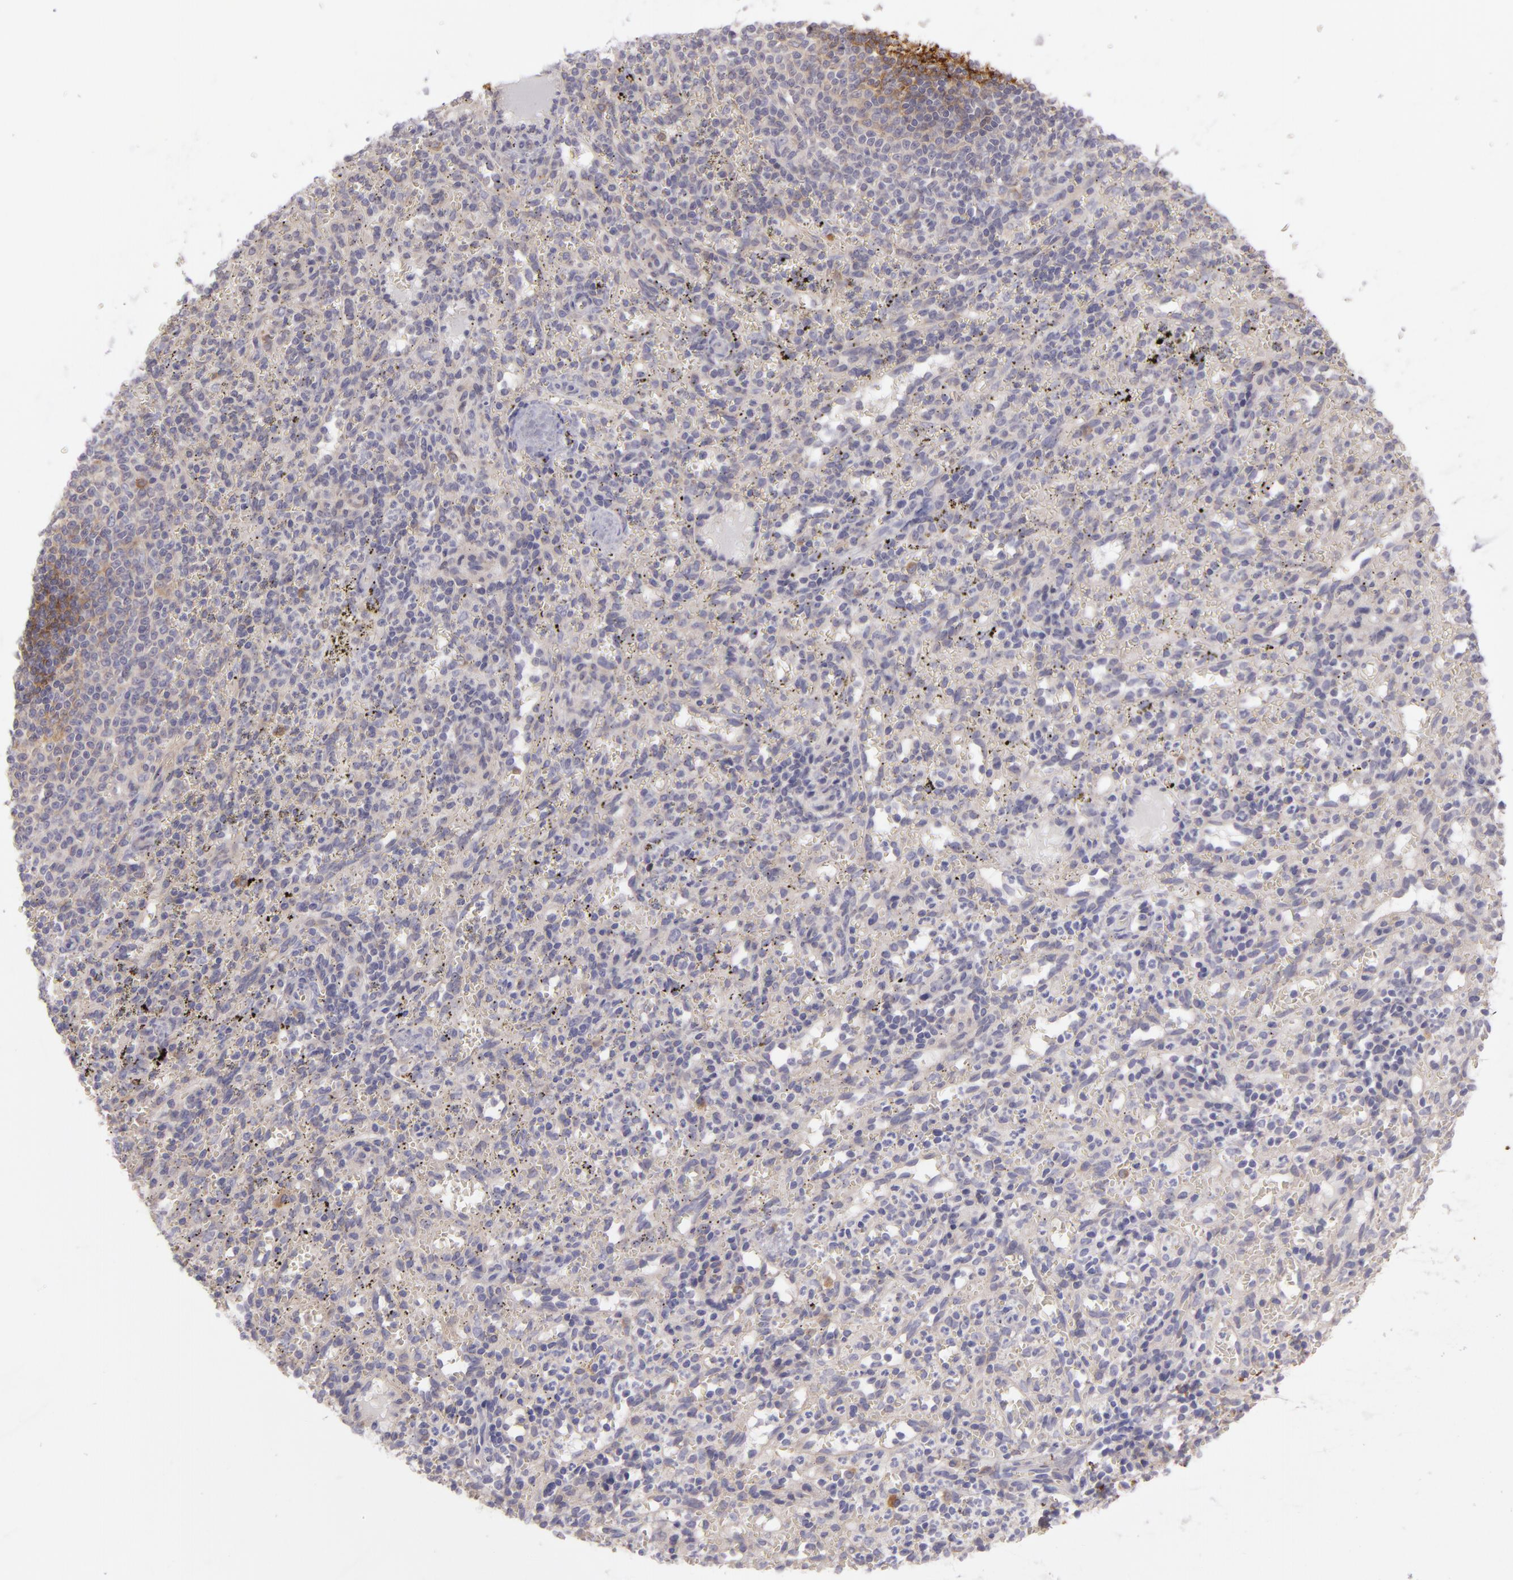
{"staining": {"intensity": "negative", "quantity": "none", "location": "none"}, "tissue": "spleen", "cell_type": "Cells in red pulp", "image_type": "normal", "snomed": [{"axis": "morphology", "description": "Normal tissue, NOS"}, {"axis": "topography", "description": "Spleen"}], "caption": "The micrograph reveals no significant staining in cells in red pulp of spleen. (Brightfield microscopy of DAB IHC at high magnification).", "gene": "ZC3H7B", "patient": {"sex": "female", "age": 10}}